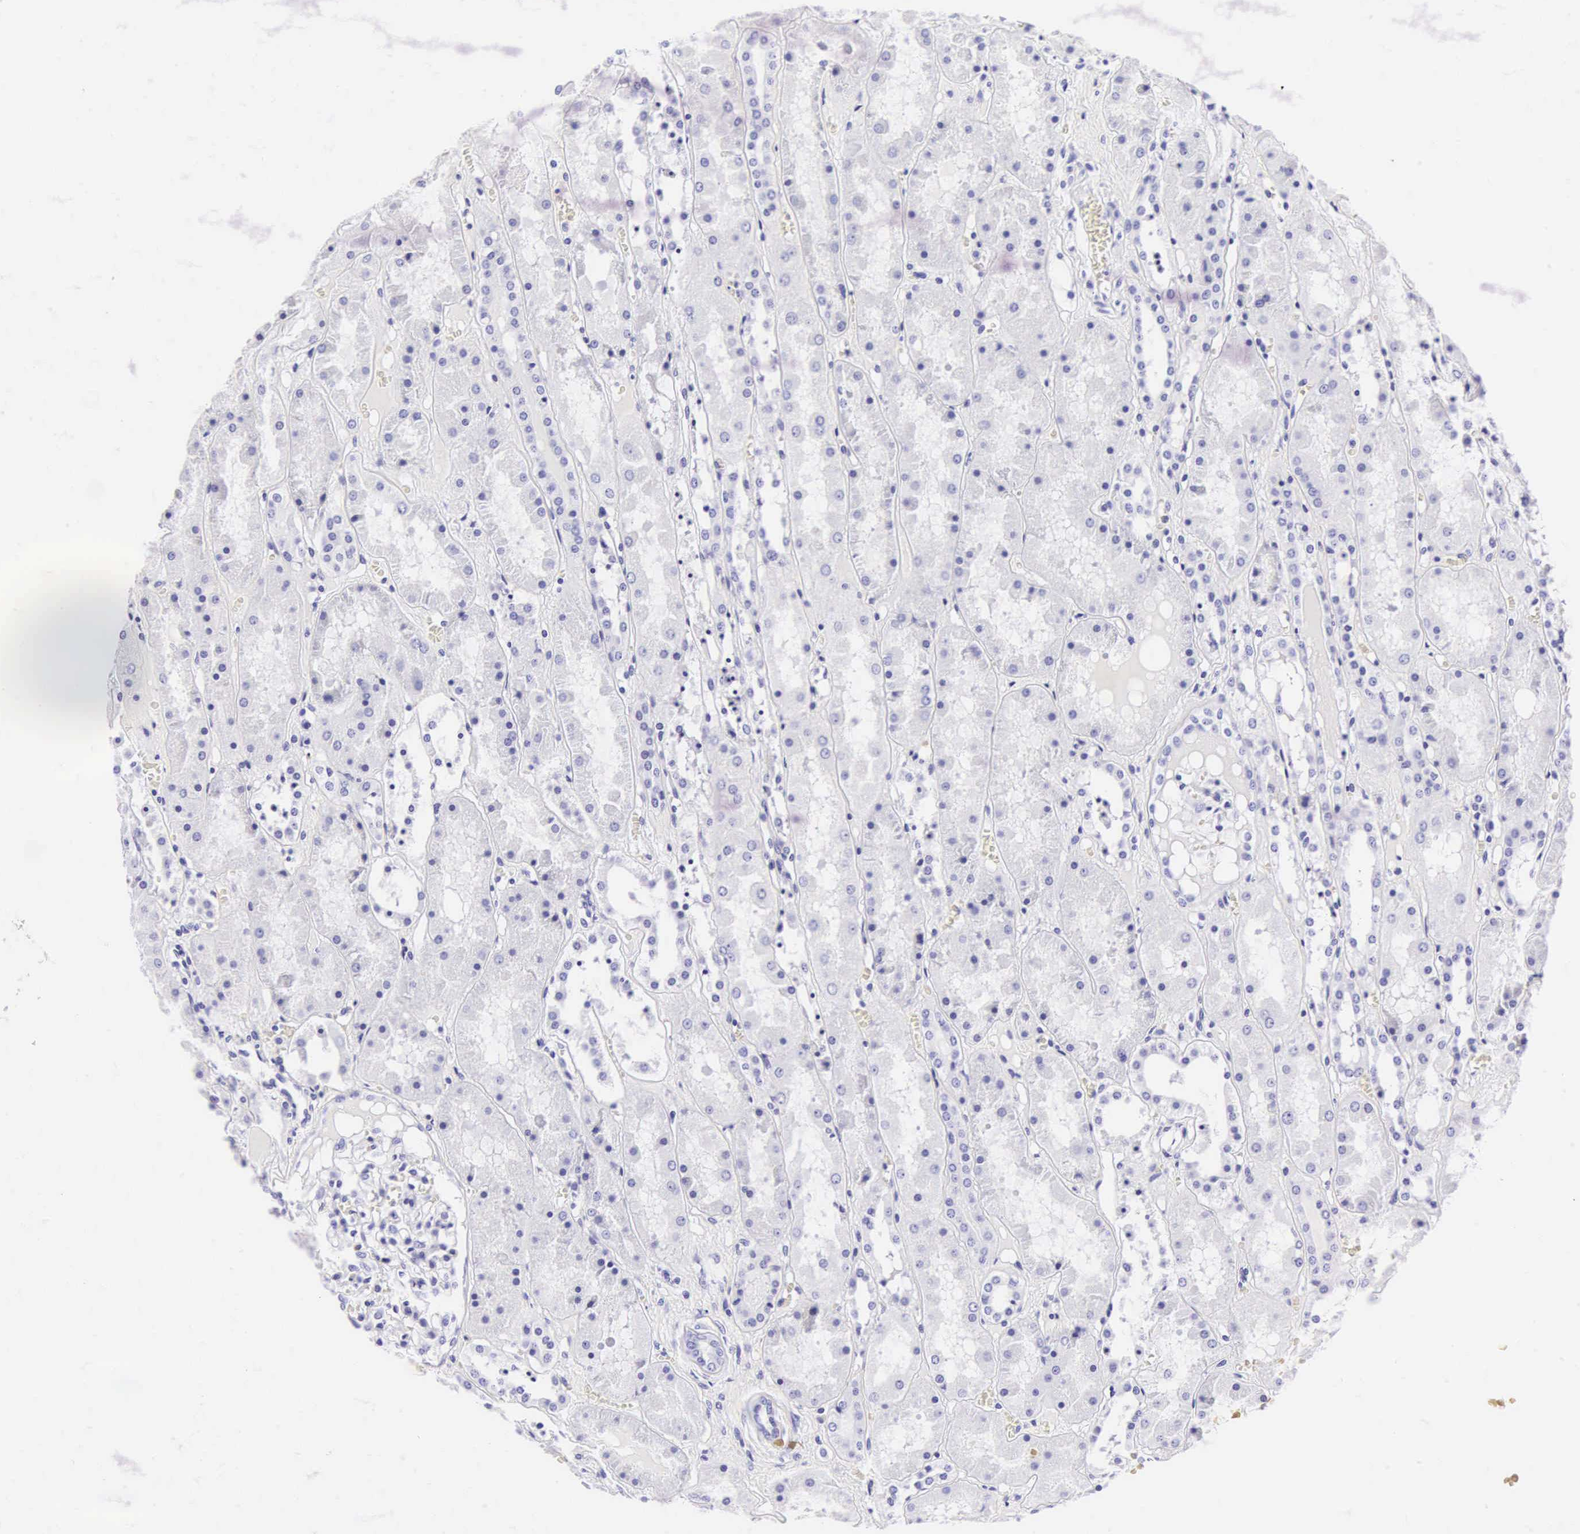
{"staining": {"intensity": "negative", "quantity": "none", "location": "none"}, "tissue": "kidney", "cell_type": "Cells in glomeruli", "image_type": "normal", "snomed": [{"axis": "morphology", "description": "Normal tissue, NOS"}, {"axis": "topography", "description": "Kidney"}], "caption": "Image shows no protein expression in cells in glomeruli of normal kidney. (Stains: DAB immunohistochemistry (IHC) with hematoxylin counter stain, Microscopy: brightfield microscopy at high magnification).", "gene": "CD1A", "patient": {"sex": "male", "age": 36}}